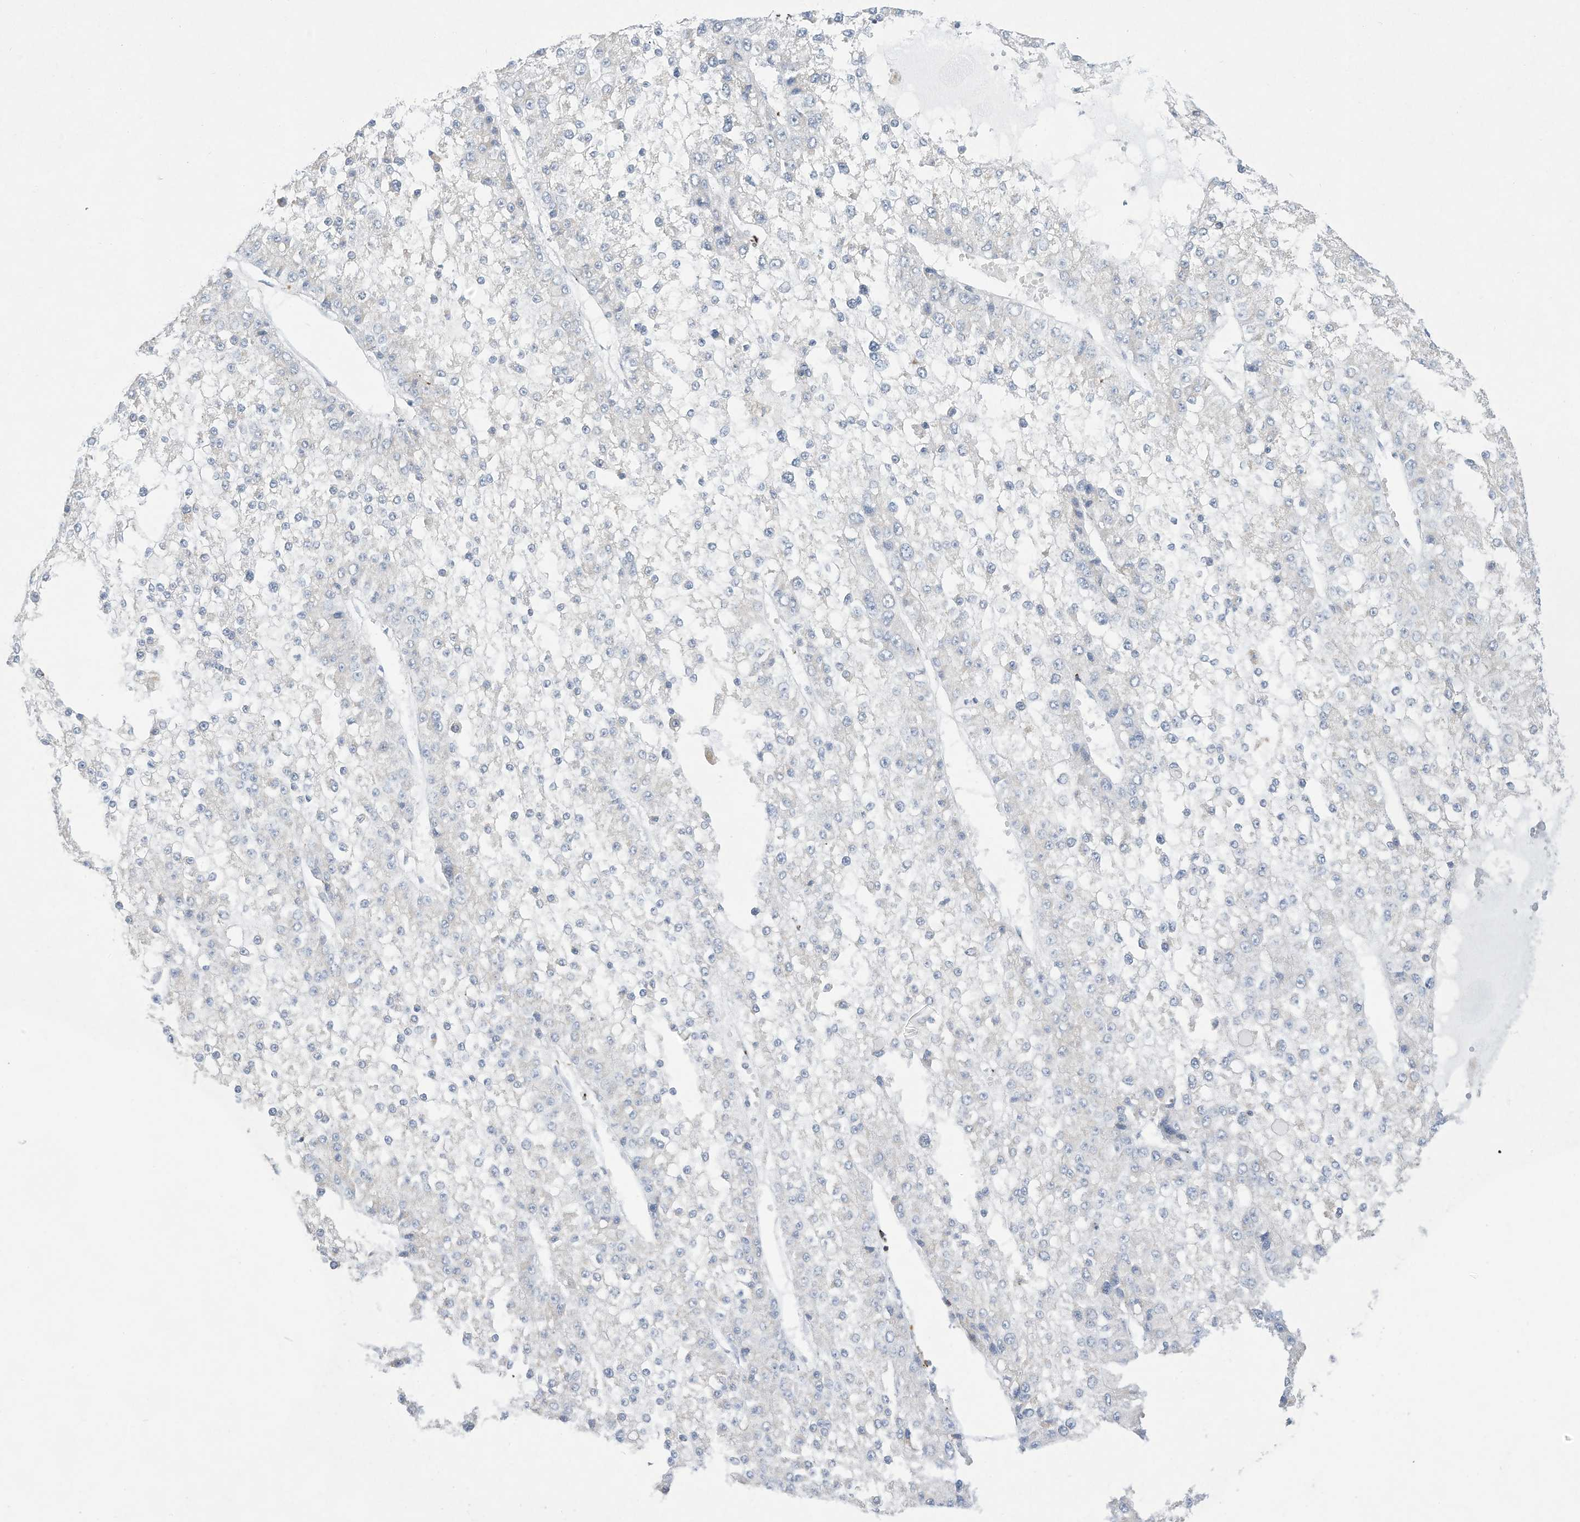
{"staining": {"intensity": "negative", "quantity": "none", "location": "none"}, "tissue": "liver cancer", "cell_type": "Tumor cells", "image_type": "cancer", "snomed": [{"axis": "morphology", "description": "Carcinoma, Hepatocellular, NOS"}, {"axis": "topography", "description": "Liver"}], "caption": "Protein analysis of liver cancer (hepatocellular carcinoma) exhibits no significant staining in tumor cells. Nuclei are stained in blue.", "gene": "THNSL2", "patient": {"sex": "female", "age": 73}}